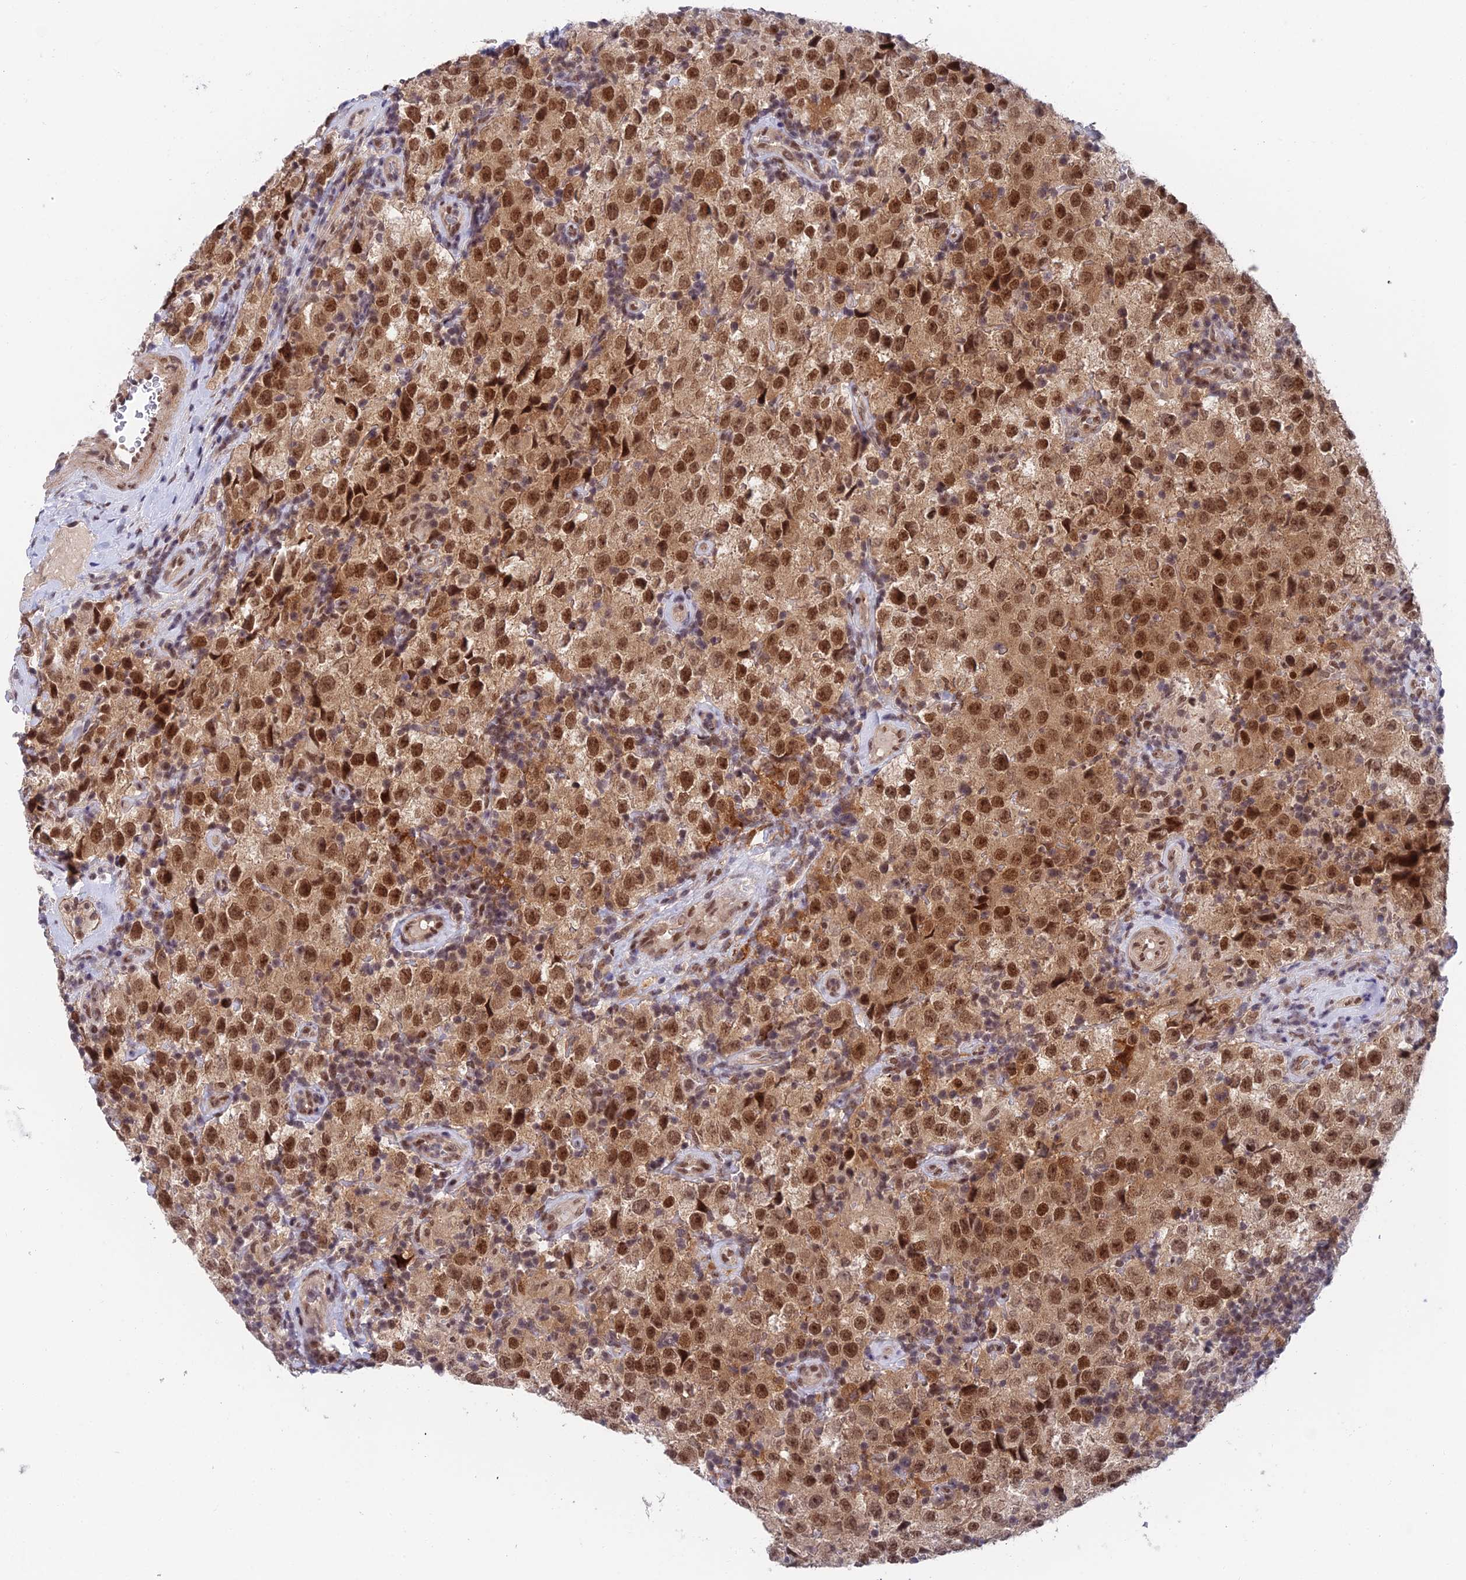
{"staining": {"intensity": "strong", "quantity": ">75%", "location": "cytoplasmic/membranous,nuclear"}, "tissue": "testis cancer", "cell_type": "Tumor cells", "image_type": "cancer", "snomed": [{"axis": "morphology", "description": "Seminoma, NOS"}, {"axis": "morphology", "description": "Carcinoma, Embryonal, NOS"}, {"axis": "topography", "description": "Testis"}], "caption": "This photomicrograph demonstrates immunohistochemistry staining of seminoma (testis), with high strong cytoplasmic/membranous and nuclear expression in approximately >75% of tumor cells.", "gene": "NSMCE1", "patient": {"sex": "male", "age": 41}}